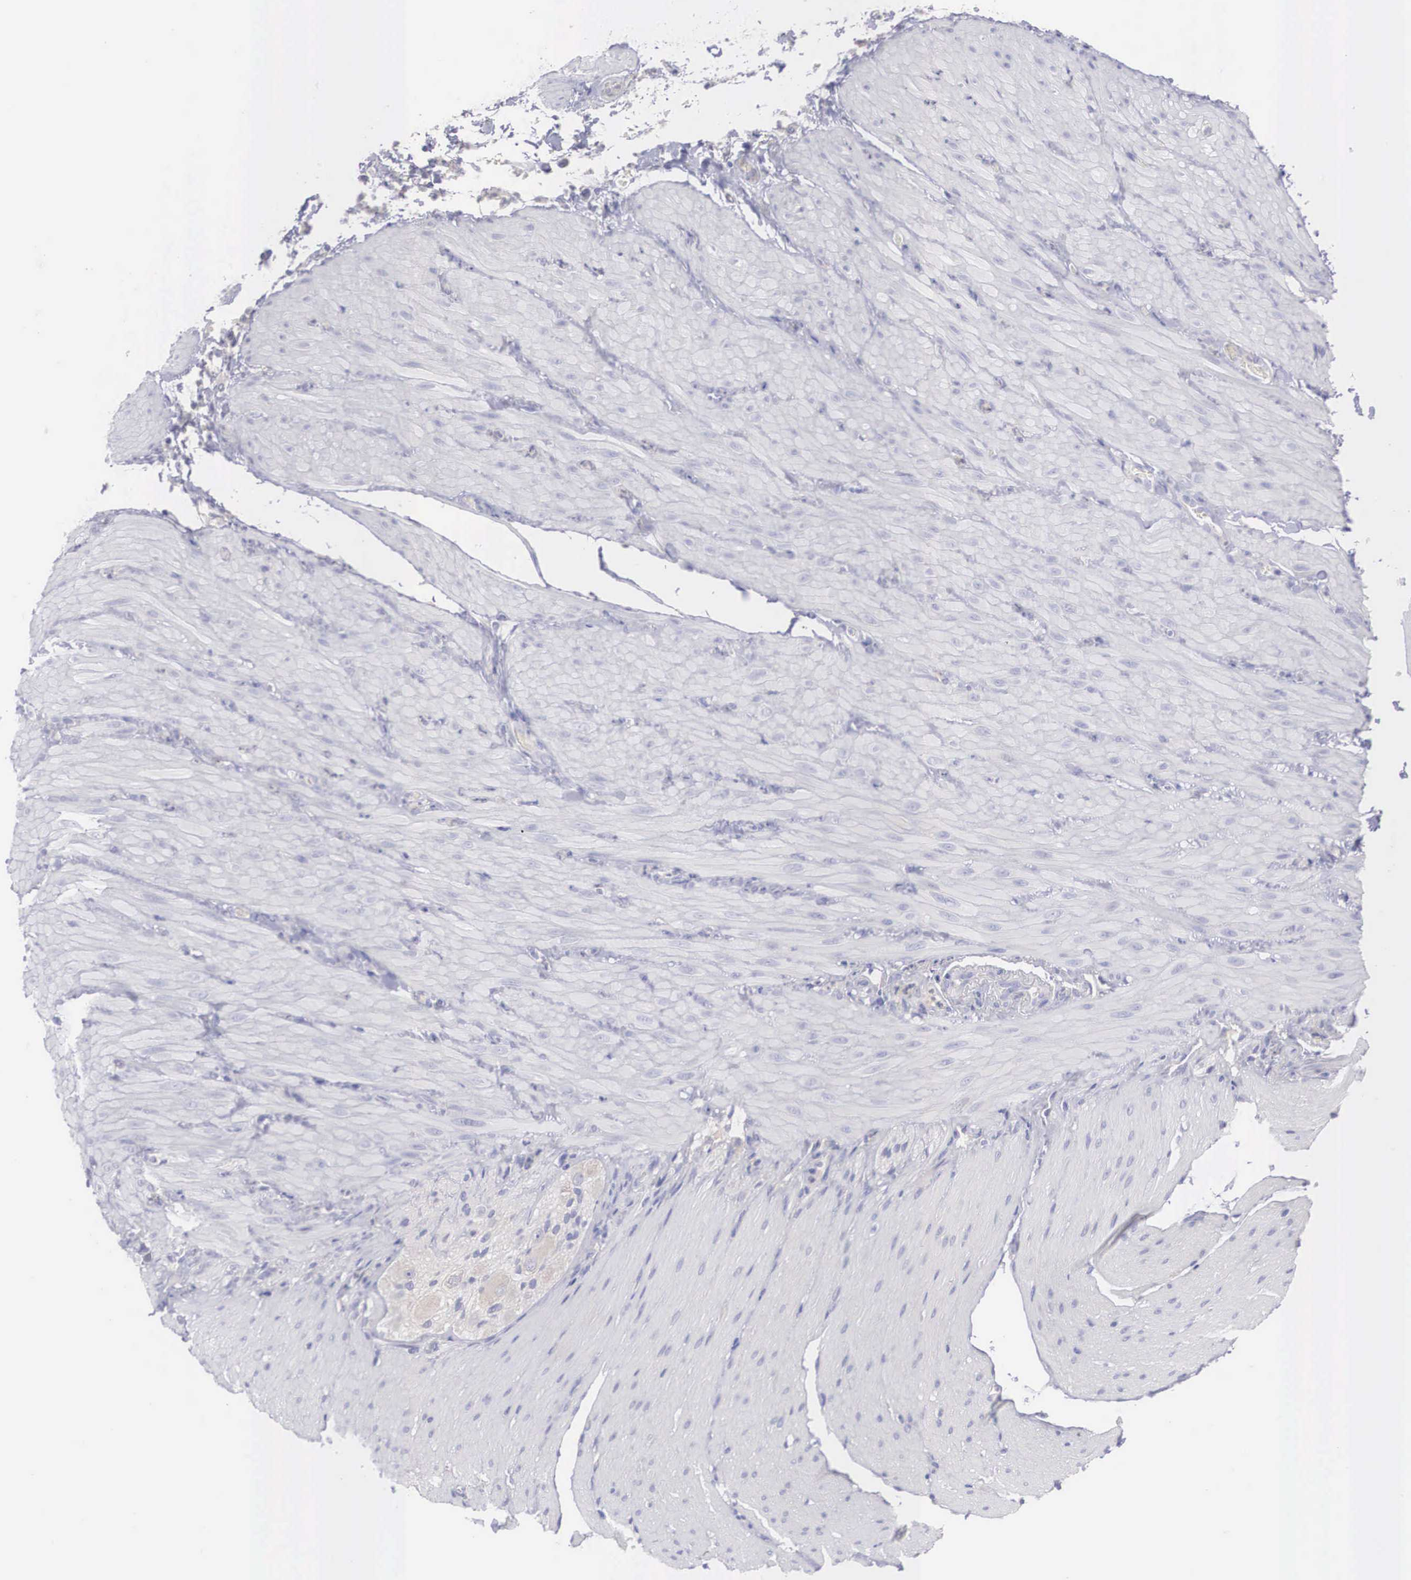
{"staining": {"intensity": "negative", "quantity": "none", "location": "none"}, "tissue": "smooth muscle", "cell_type": "Smooth muscle cells", "image_type": "normal", "snomed": [{"axis": "morphology", "description": "Normal tissue, NOS"}, {"axis": "topography", "description": "Duodenum"}], "caption": "Immunohistochemical staining of unremarkable smooth muscle demonstrates no significant positivity in smooth muscle cells. The staining was performed using DAB (3,3'-diaminobenzidine) to visualize the protein expression in brown, while the nuclei were stained in blue with hematoxylin (Magnification: 20x).", "gene": "REPS2", "patient": {"sex": "male", "age": 63}}